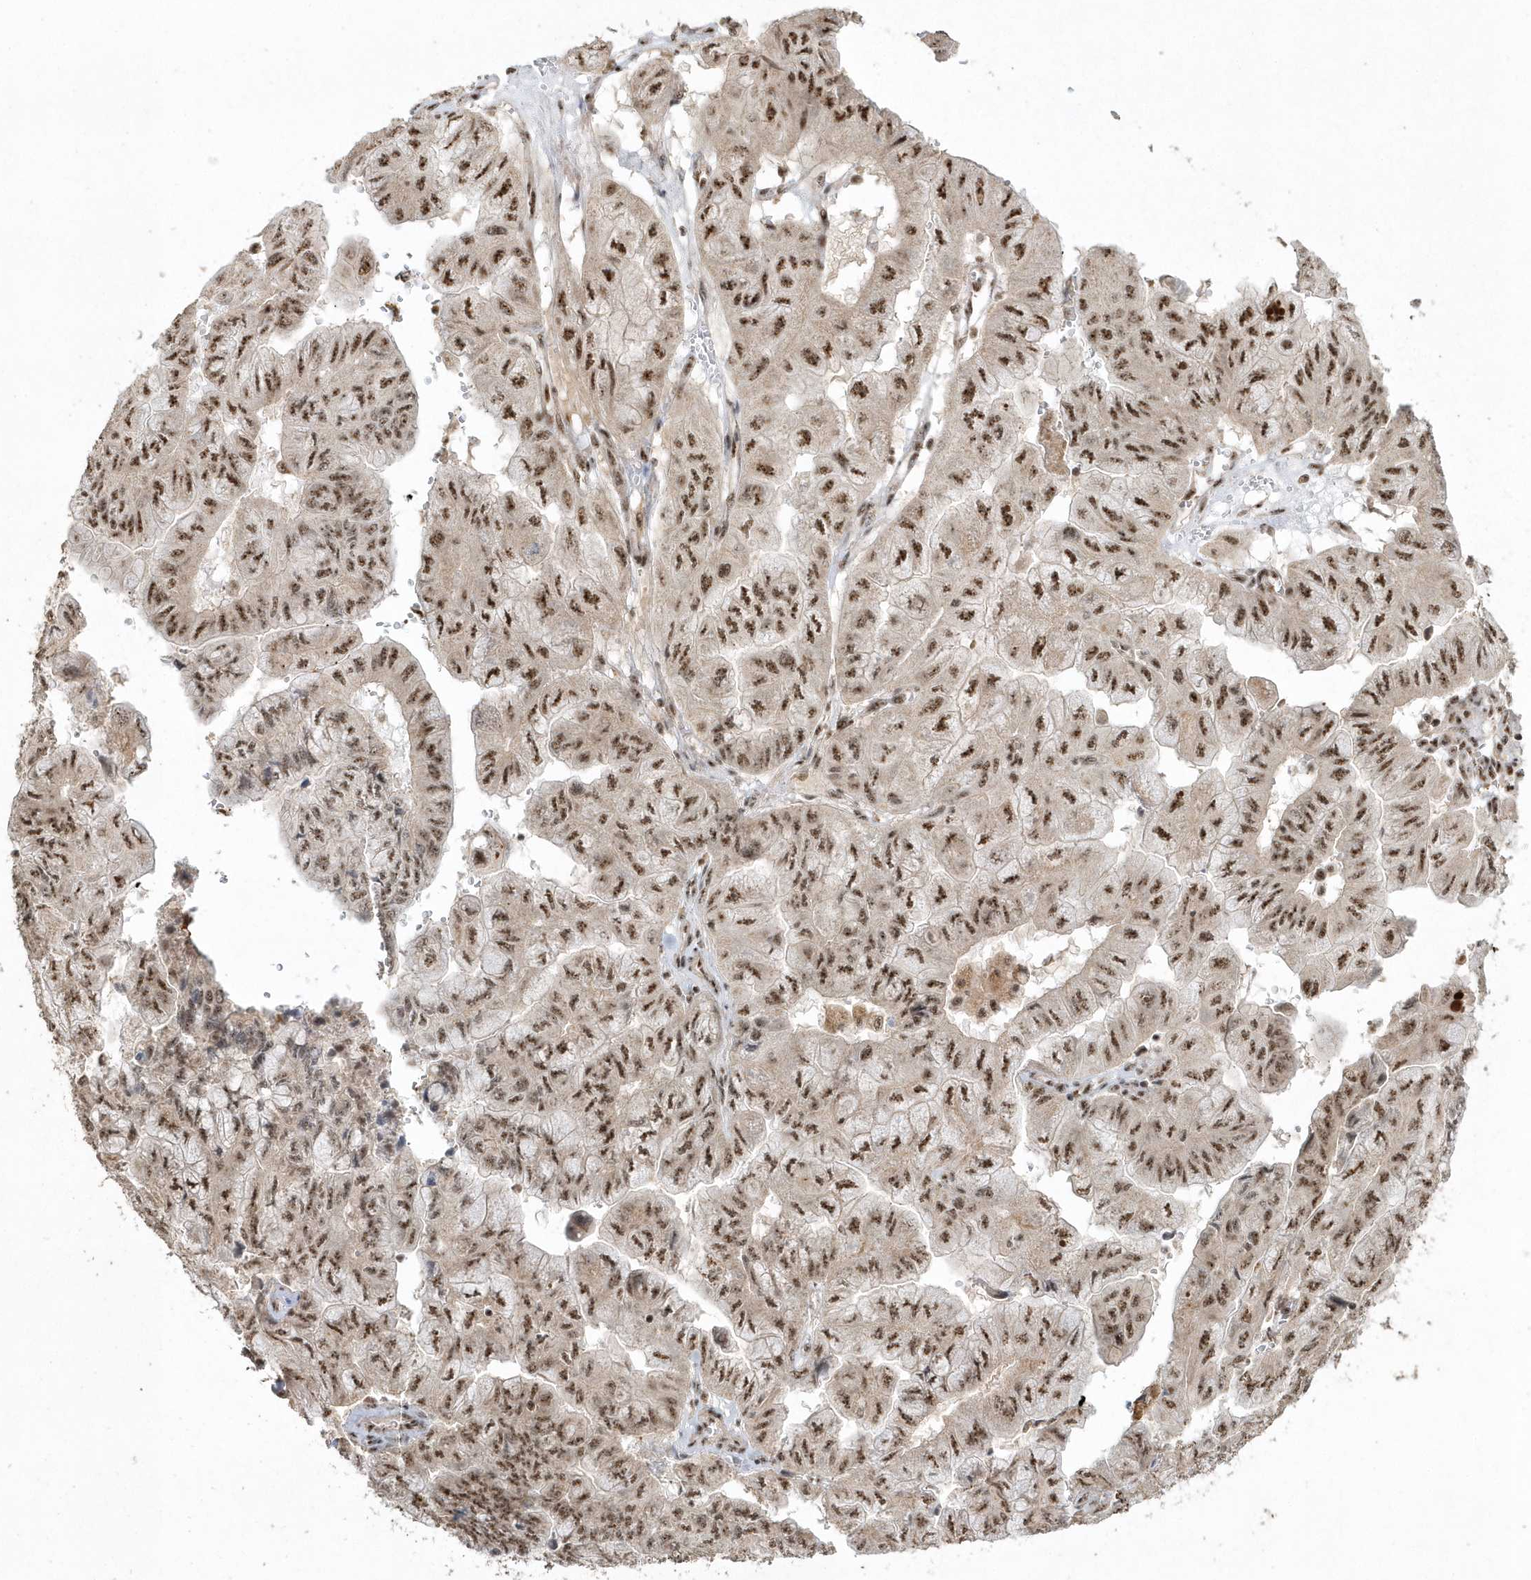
{"staining": {"intensity": "strong", "quantity": ">75%", "location": "nuclear"}, "tissue": "pancreatic cancer", "cell_type": "Tumor cells", "image_type": "cancer", "snomed": [{"axis": "morphology", "description": "Adenocarcinoma, NOS"}, {"axis": "topography", "description": "Pancreas"}], "caption": "Pancreatic adenocarcinoma stained for a protein (brown) displays strong nuclear positive staining in about >75% of tumor cells.", "gene": "POLR3B", "patient": {"sex": "male", "age": 51}}